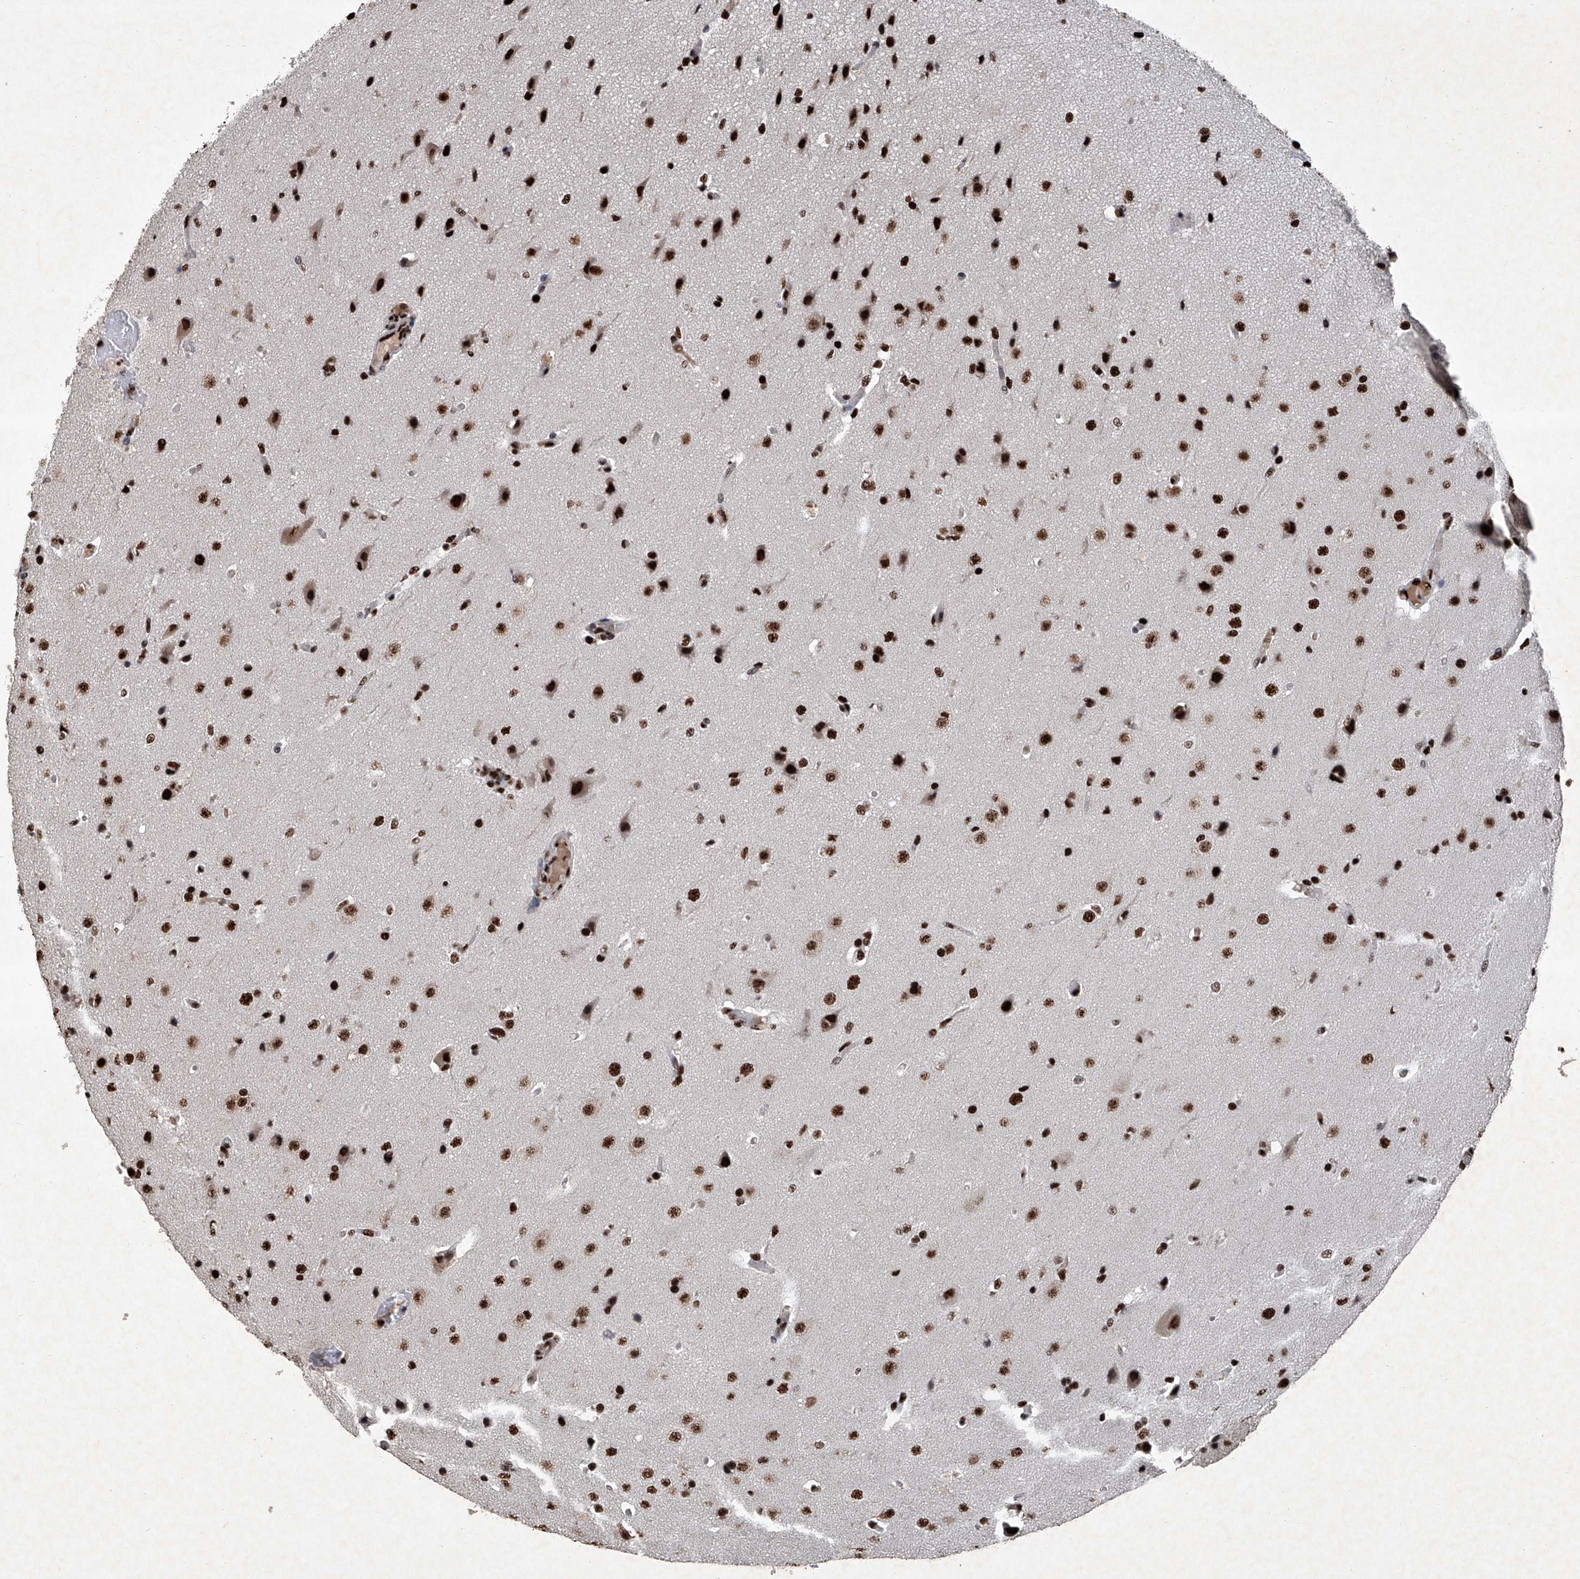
{"staining": {"intensity": "strong", "quantity": ">75%", "location": "nuclear"}, "tissue": "glioma", "cell_type": "Tumor cells", "image_type": "cancer", "snomed": [{"axis": "morphology", "description": "Glioma, malignant, Low grade"}, {"axis": "topography", "description": "Brain"}], "caption": "DAB (3,3'-diaminobenzidine) immunohistochemical staining of low-grade glioma (malignant) shows strong nuclear protein staining in approximately >75% of tumor cells. (Brightfield microscopy of DAB IHC at high magnification).", "gene": "DDX39B", "patient": {"sex": "female", "age": 37}}